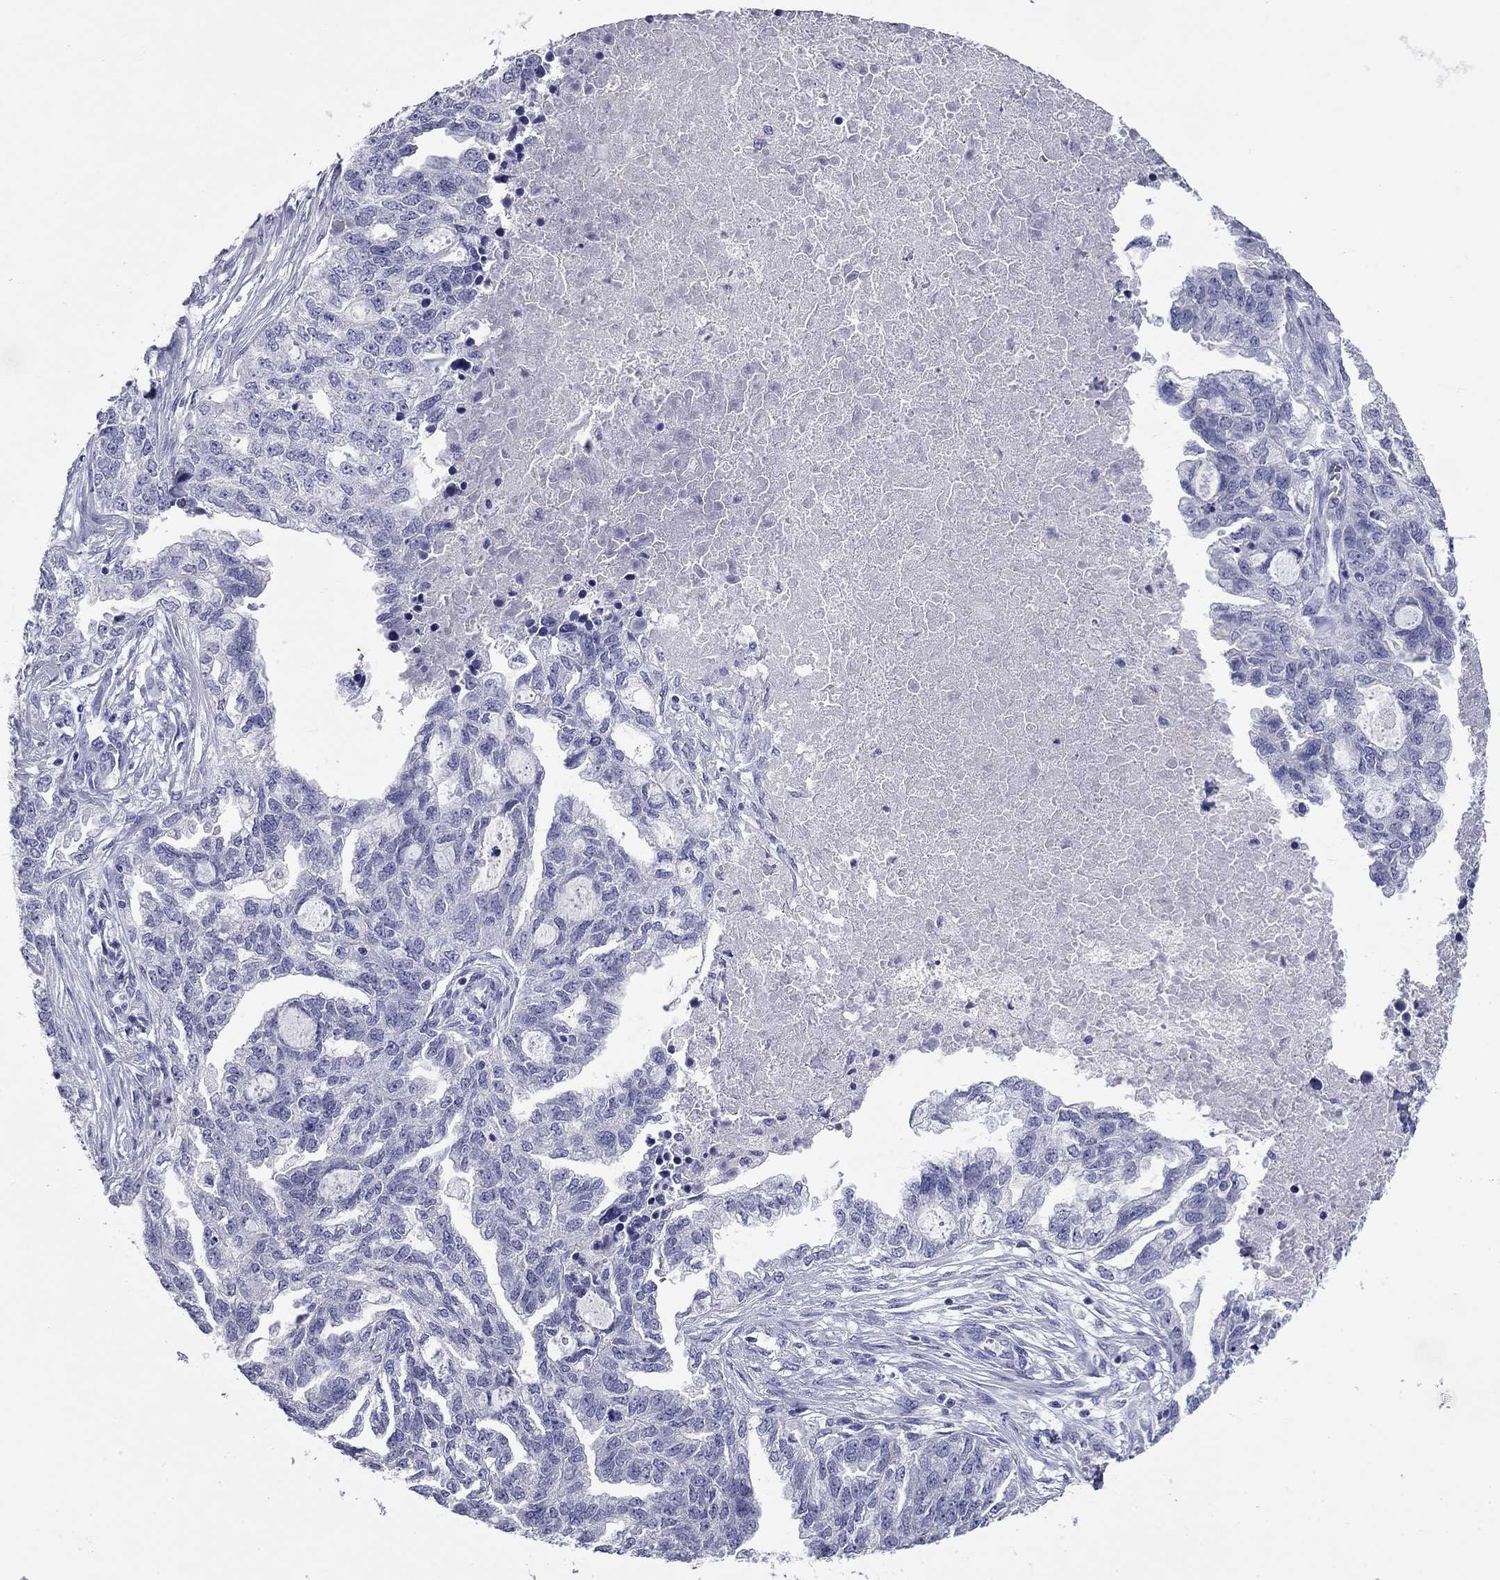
{"staining": {"intensity": "negative", "quantity": "none", "location": "none"}, "tissue": "ovarian cancer", "cell_type": "Tumor cells", "image_type": "cancer", "snomed": [{"axis": "morphology", "description": "Cystadenocarcinoma, serous, NOS"}, {"axis": "topography", "description": "Ovary"}], "caption": "High power microscopy micrograph of an immunohistochemistry (IHC) histopathology image of ovarian cancer (serous cystadenocarcinoma), revealing no significant positivity in tumor cells.", "gene": "CFAP119", "patient": {"sex": "female", "age": 51}}